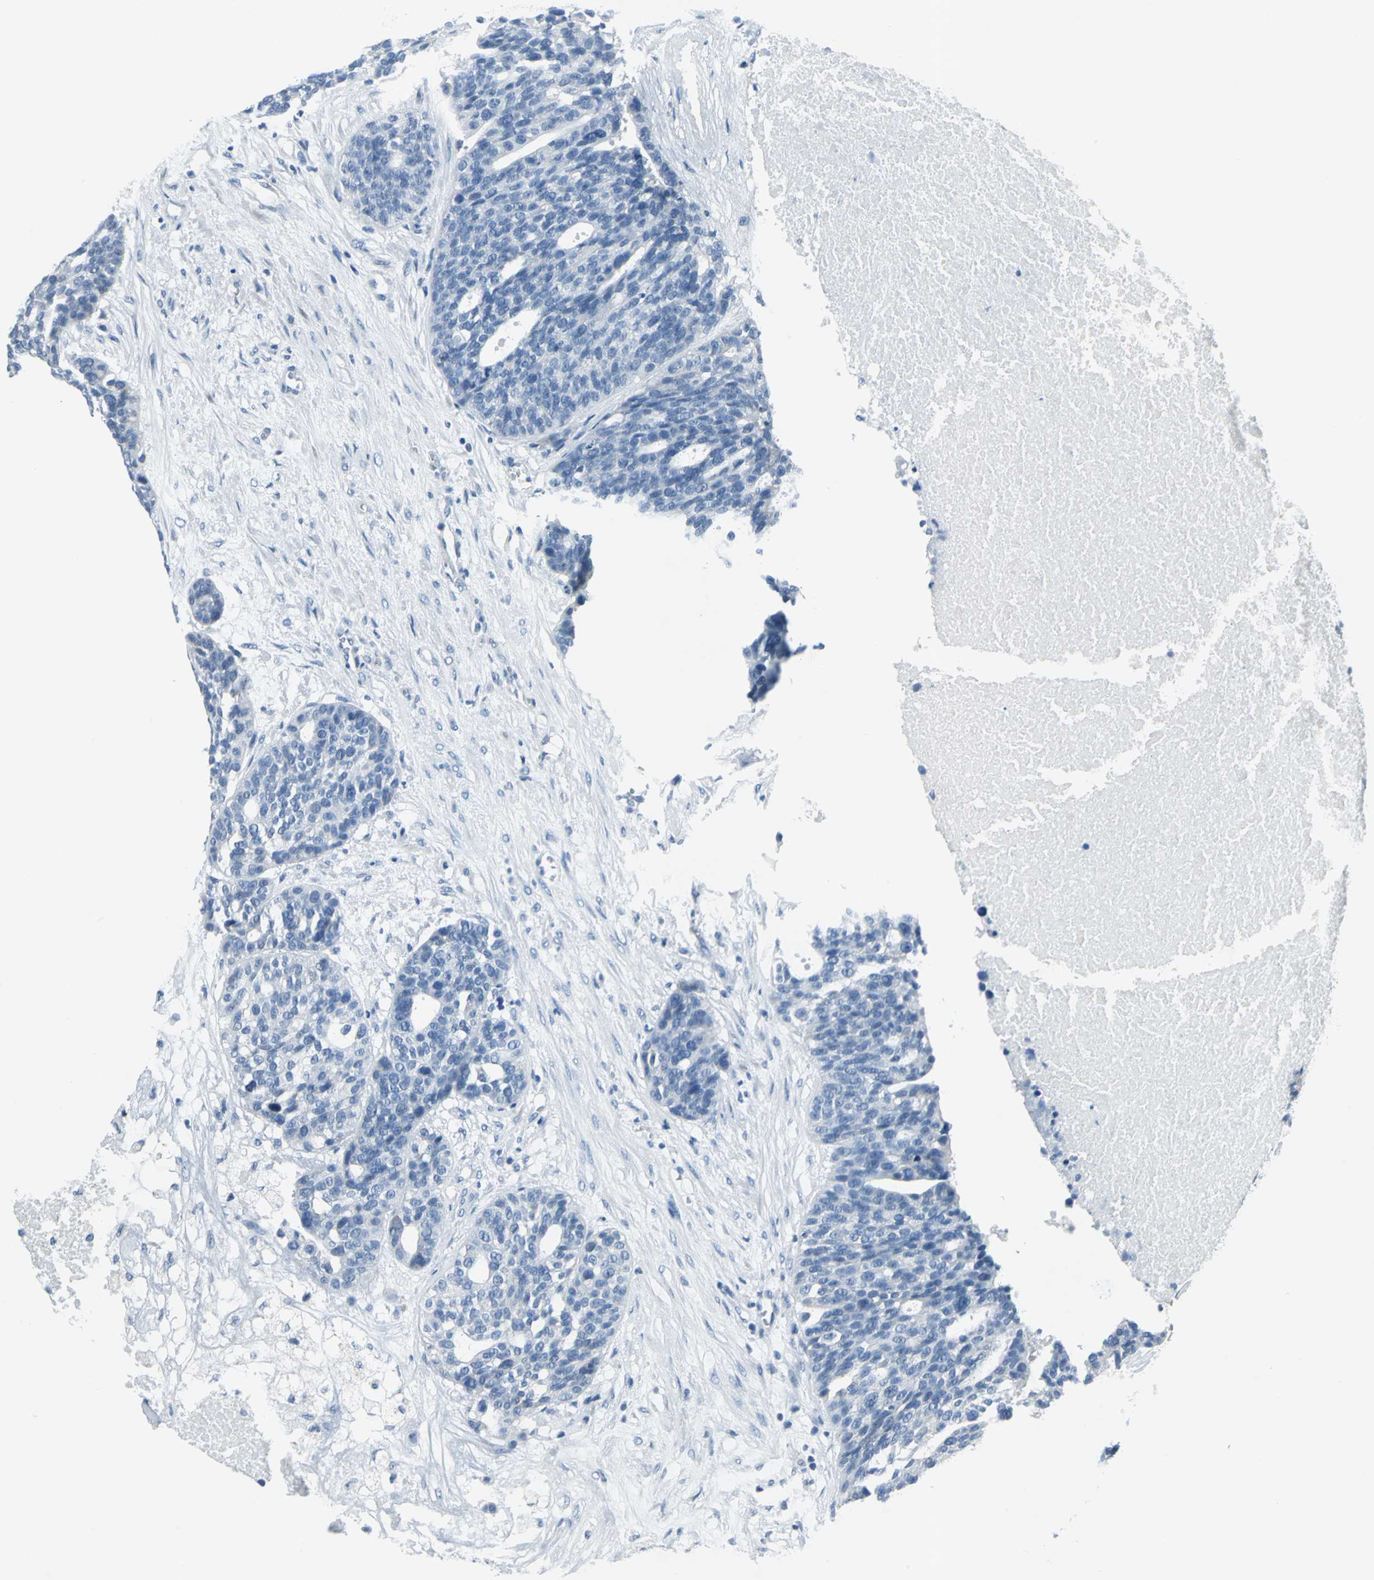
{"staining": {"intensity": "negative", "quantity": "none", "location": "none"}, "tissue": "ovarian cancer", "cell_type": "Tumor cells", "image_type": "cancer", "snomed": [{"axis": "morphology", "description": "Cystadenocarcinoma, serous, NOS"}, {"axis": "topography", "description": "Ovary"}], "caption": "IHC micrograph of neoplastic tissue: human ovarian cancer stained with DAB (3,3'-diaminobenzidine) demonstrates no significant protein positivity in tumor cells.", "gene": "DNAI2", "patient": {"sex": "female", "age": 59}}